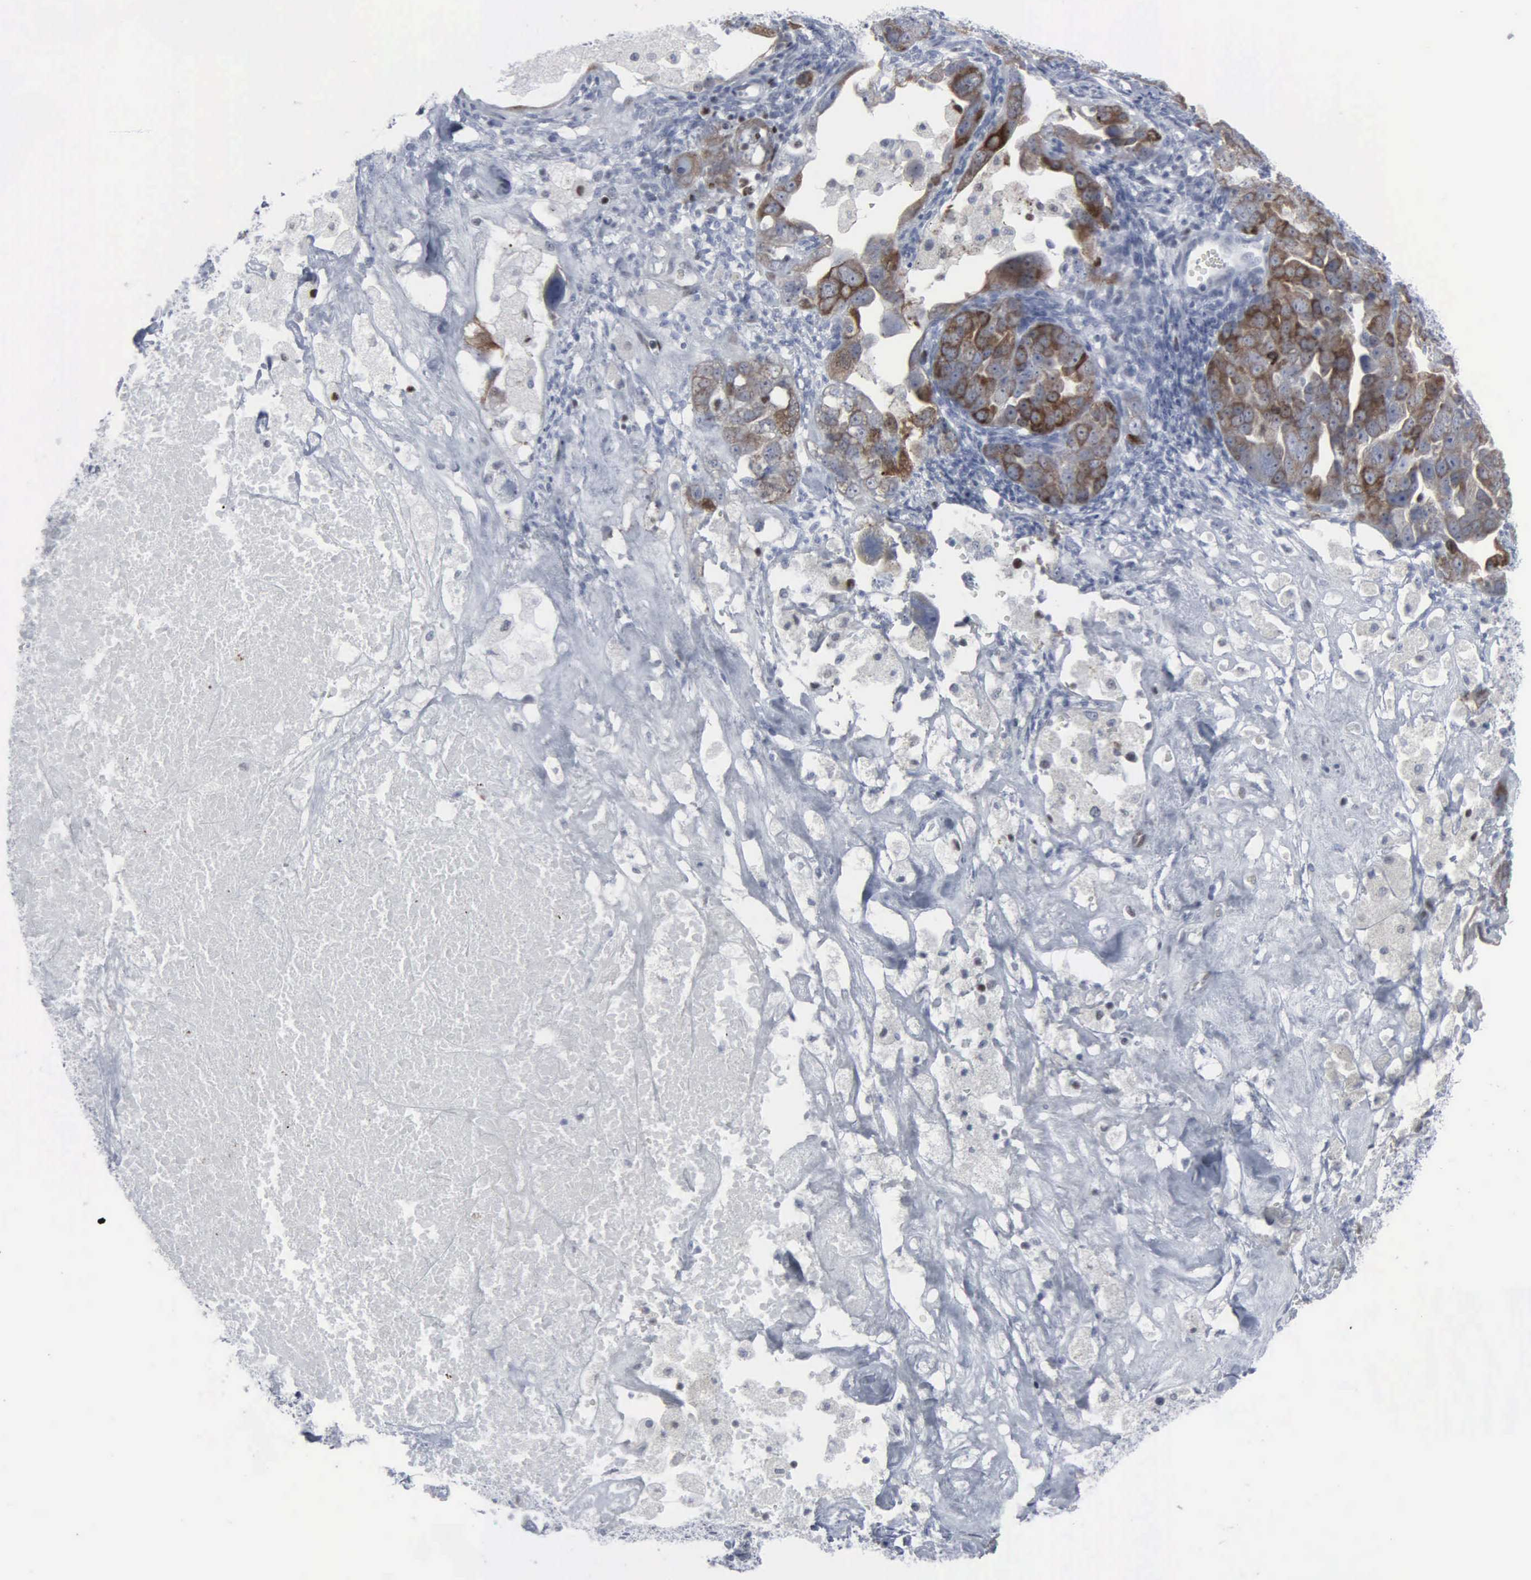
{"staining": {"intensity": "moderate", "quantity": ">75%", "location": "cytoplasmic/membranous"}, "tissue": "ovarian cancer", "cell_type": "Tumor cells", "image_type": "cancer", "snomed": [{"axis": "morphology", "description": "Cystadenocarcinoma, serous, NOS"}, {"axis": "topography", "description": "Ovary"}], "caption": "Immunohistochemical staining of ovarian cancer (serous cystadenocarcinoma) exhibits medium levels of moderate cytoplasmic/membranous staining in approximately >75% of tumor cells. Immunohistochemistry stains the protein in brown and the nuclei are stained blue.", "gene": "CCND3", "patient": {"sex": "female", "age": 66}}